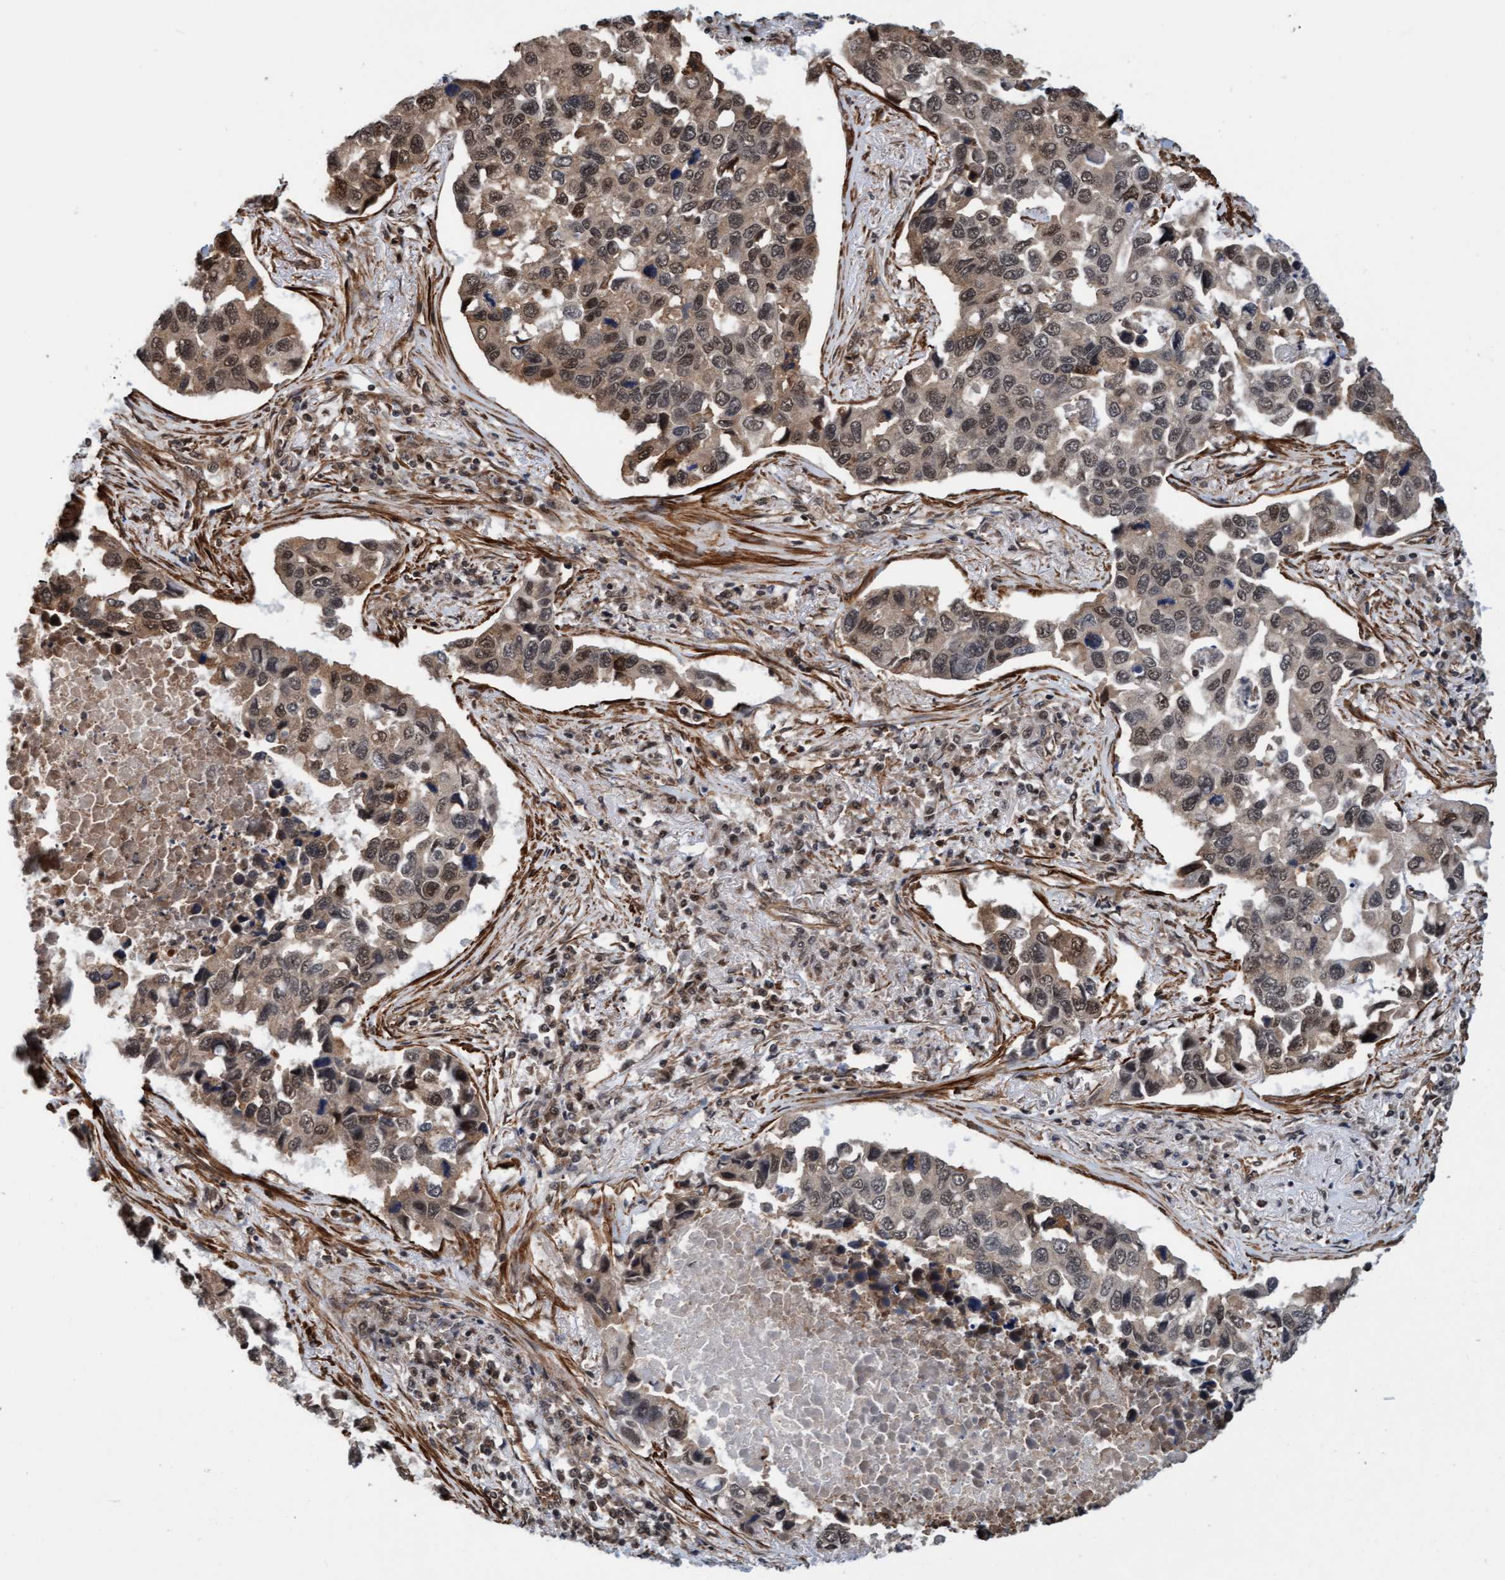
{"staining": {"intensity": "weak", "quantity": "25%-75%", "location": "cytoplasmic/membranous,nuclear"}, "tissue": "lung cancer", "cell_type": "Tumor cells", "image_type": "cancer", "snomed": [{"axis": "morphology", "description": "Adenocarcinoma, NOS"}, {"axis": "topography", "description": "Lung"}], "caption": "Weak cytoplasmic/membranous and nuclear staining is identified in approximately 25%-75% of tumor cells in lung cancer (adenocarcinoma).", "gene": "STXBP4", "patient": {"sex": "male", "age": 64}}